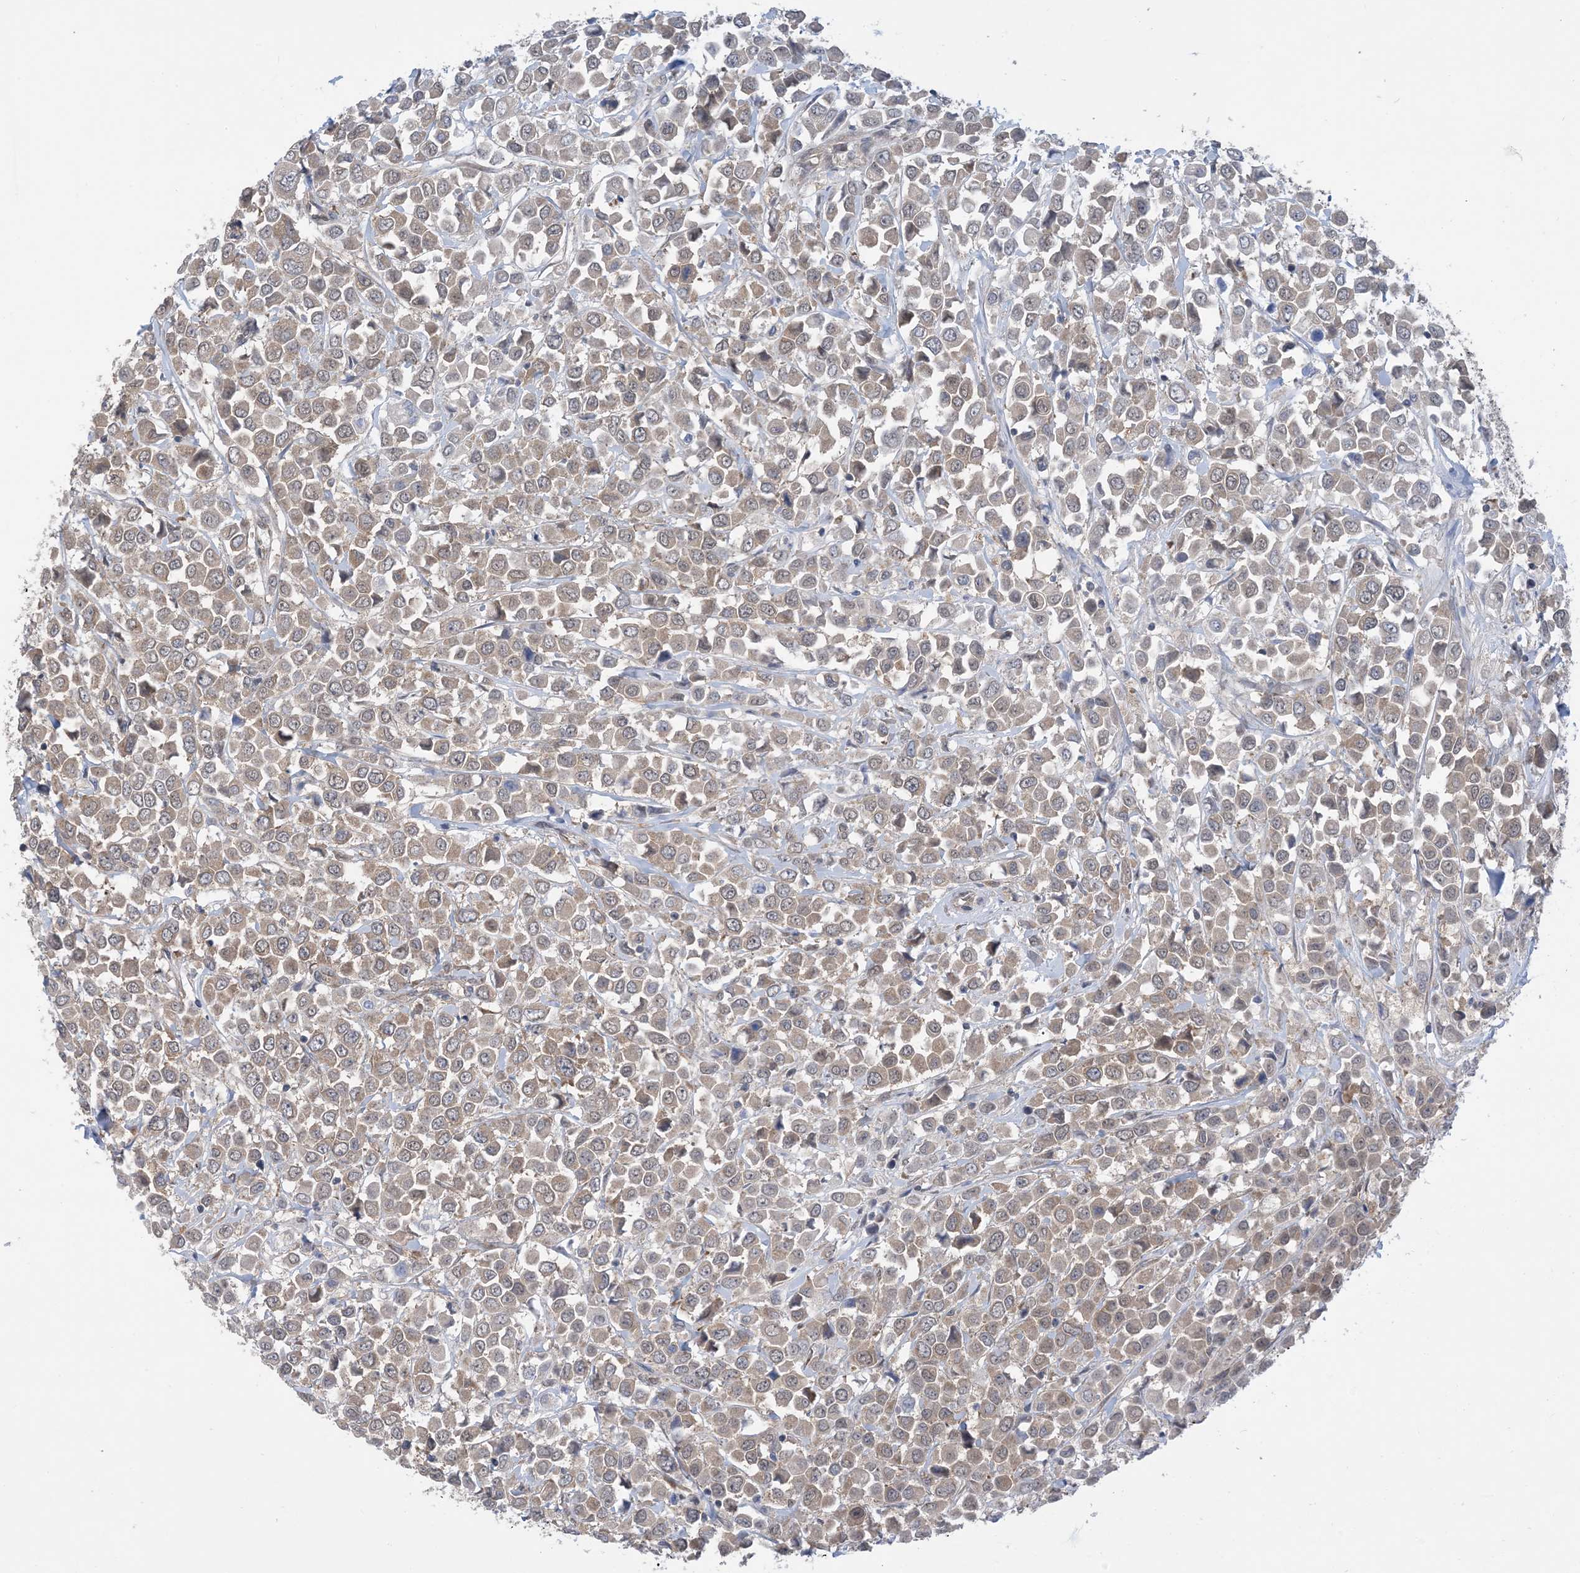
{"staining": {"intensity": "weak", "quantity": ">75%", "location": "cytoplasmic/membranous"}, "tissue": "breast cancer", "cell_type": "Tumor cells", "image_type": "cancer", "snomed": [{"axis": "morphology", "description": "Duct carcinoma"}, {"axis": "topography", "description": "Breast"}], "caption": "Immunohistochemical staining of human breast cancer shows low levels of weak cytoplasmic/membranous staining in approximately >75% of tumor cells. (DAB IHC, brown staining for protein, blue staining for nuclei).", "gene": "EHBP1", "patient": {"sex": "female", "age": 61}}